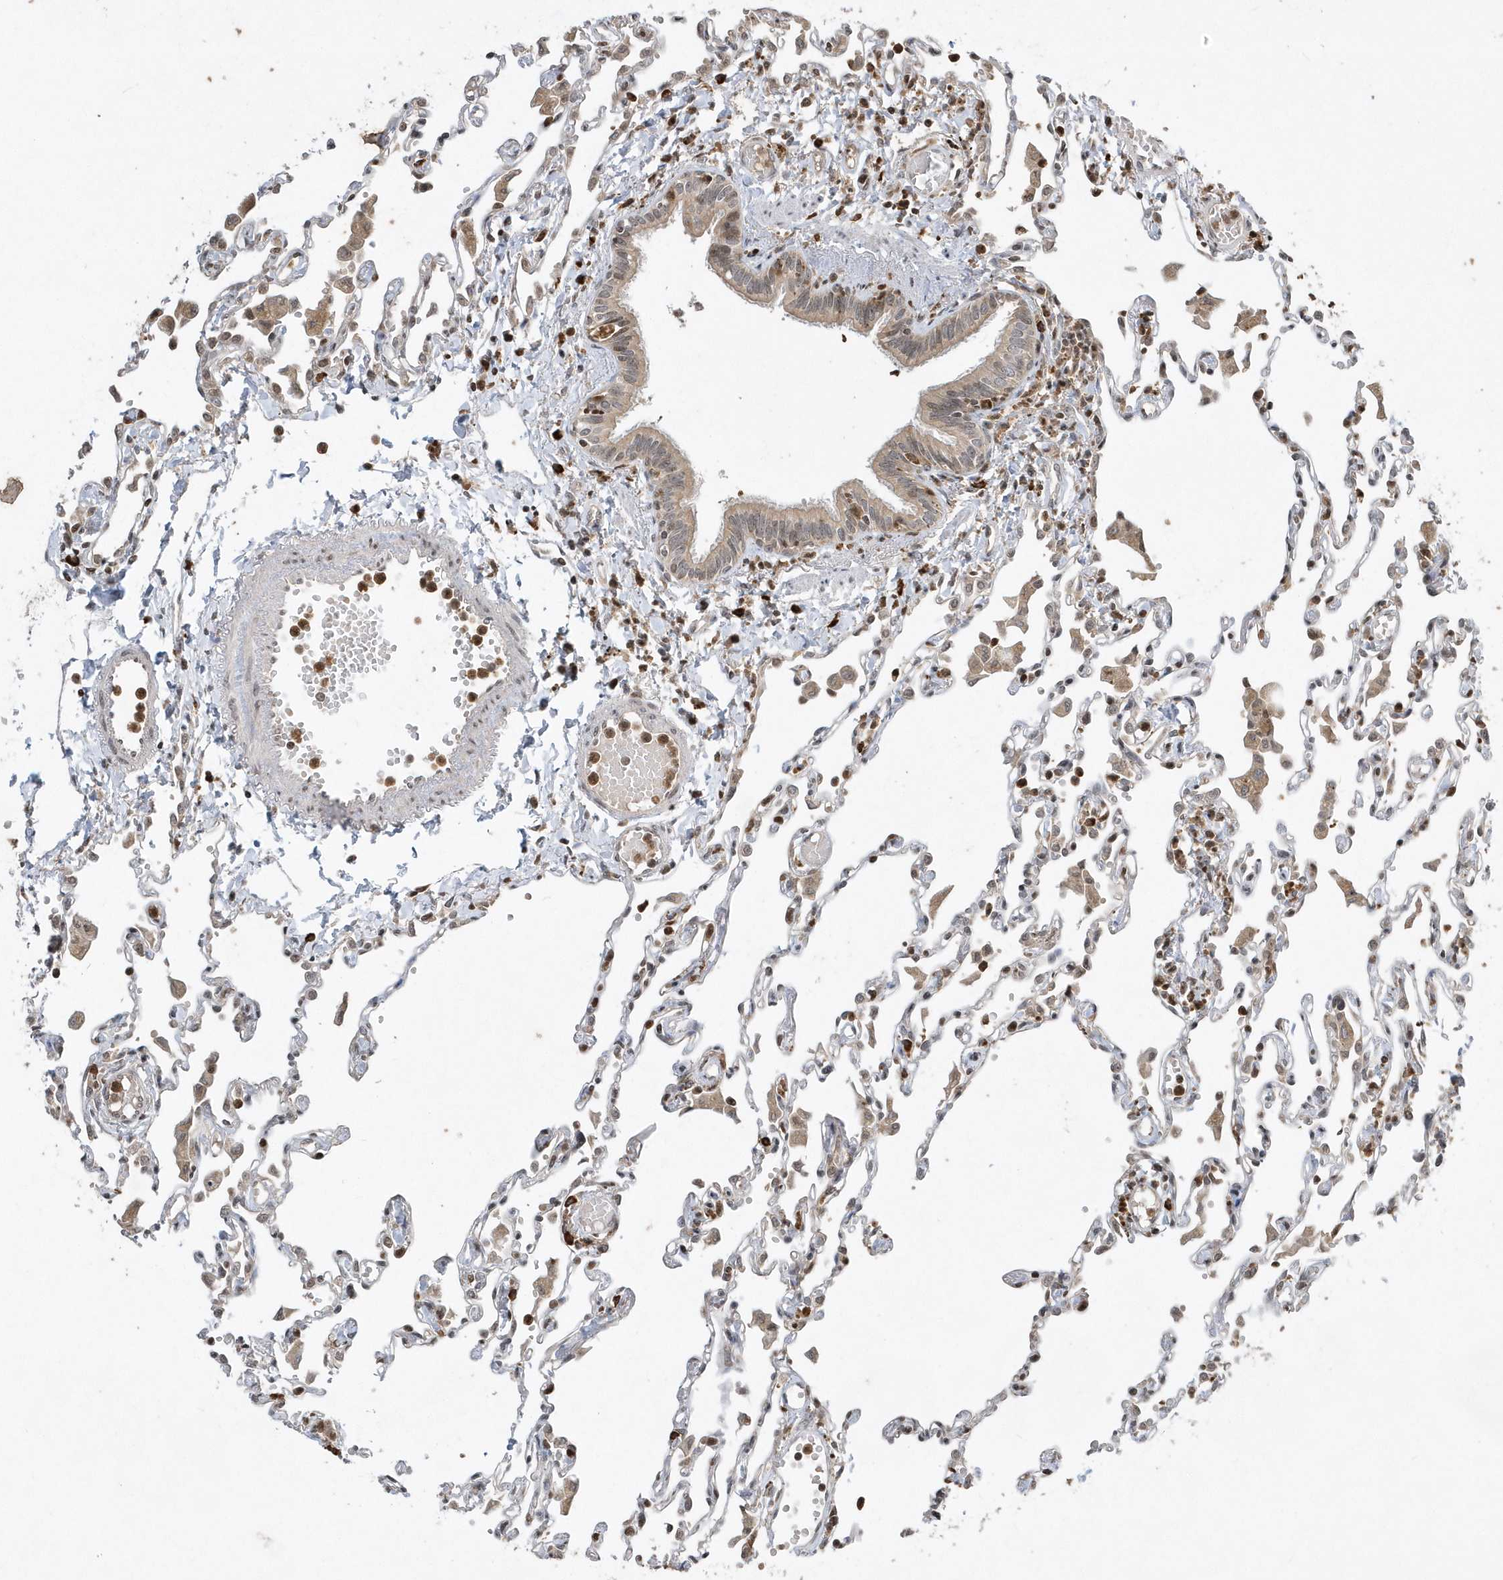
{"staining": {"intensity": "moderate", "quantity": "25%-75%", "location": "cytoplasmic/membranous,nuclear"}, "tissue": "lung", "cell_type": "Alveolar cells", "image_type": "normal", "snomed": [{"axis": "morphology", "description": "Normal tissue, NOS"}, {"axis": "topography", "description": "Bronchus"}, {"axis": "topography", "description": "Lung"}], "caption": "Alveolar cells display moderate cytoplasmic/membranous,nuclear staining in about 25%-75% of cells in unremarkable lung.", "gene": "EIF2B1", "patient": {"sex": "female", "age": 49}}